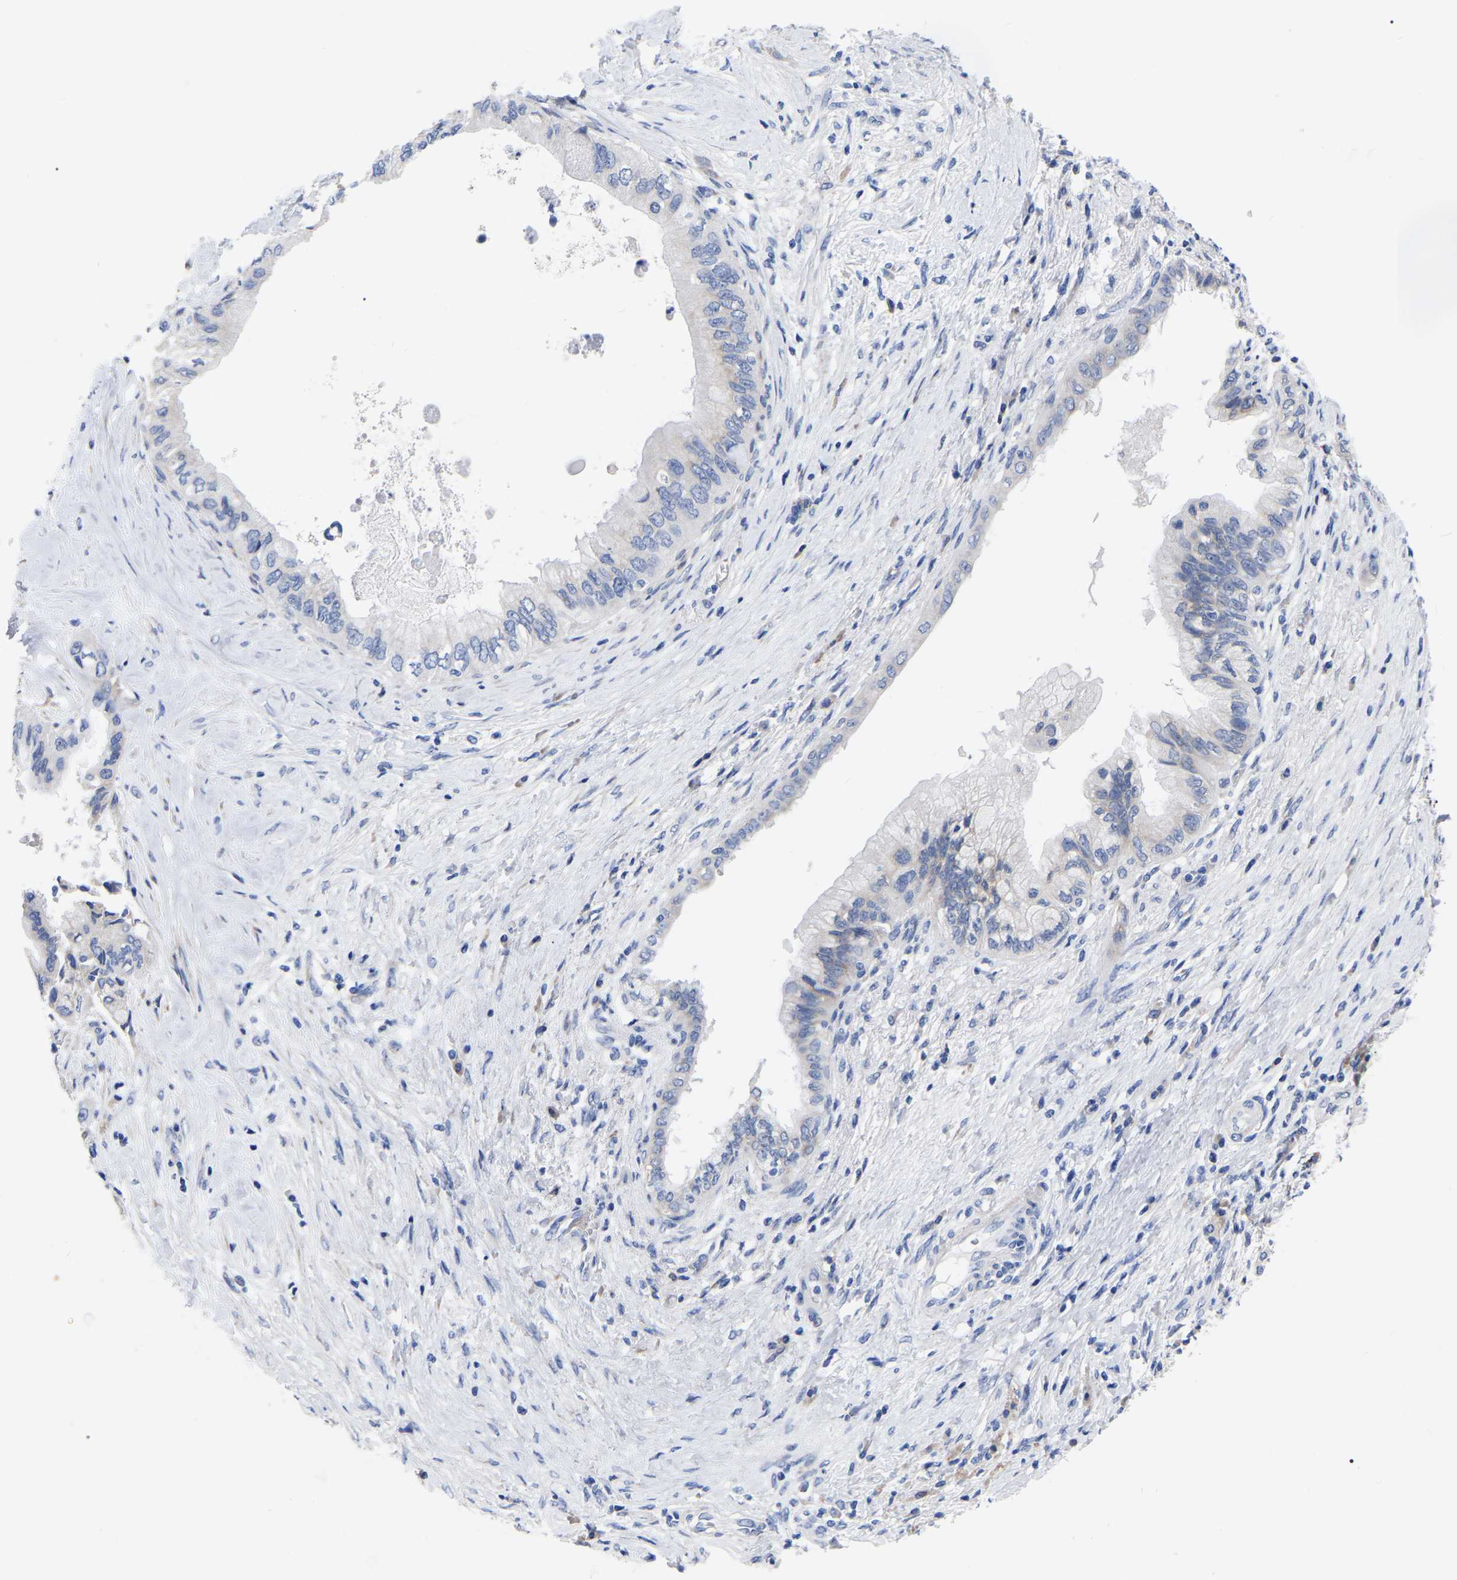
{"staining": {"intensity": "negative", "quantity": "none", "location": "none"}, "tissue": "pancreatic cancer", "cell_type": "Tumor cells", "image_type": "cancer", "snomed": [{"axis": "morphology", "description": "Adenocarcinoma, NOS"}, {"axis": "topography", "description": "Pancreas"}], "caption": "IHC photomicrograph of human adenocarcinoma (pancreatic) stained for a protein (brown), which exhibits no positivity in tumor cells.", "gene": "GDF3", "patient": {"sex": "female", "age": 73}}